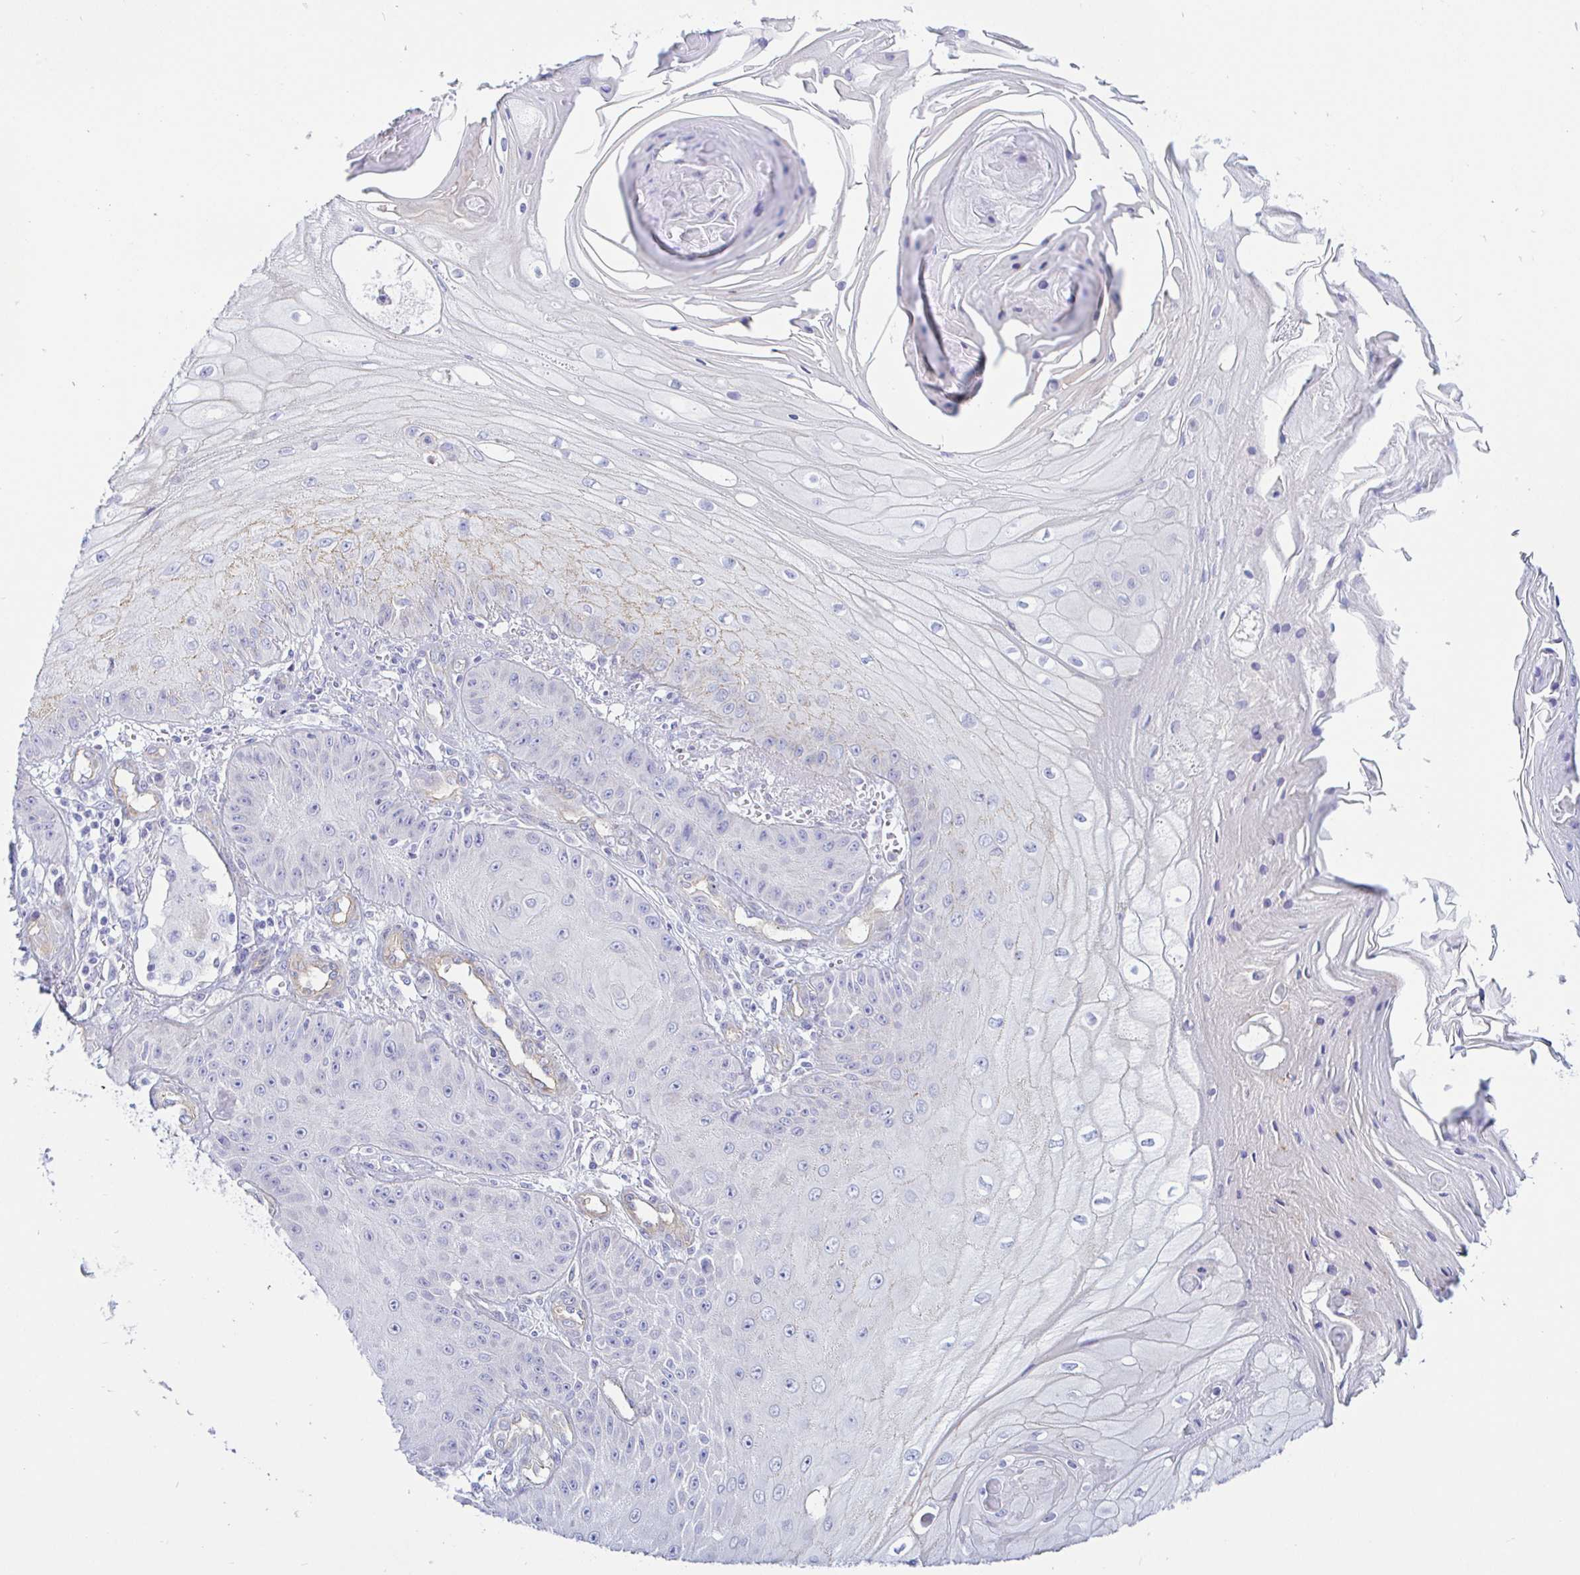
{"staining": {"intensity": "negative", "quantity": "none", "location": "none"}, "tissue": "skin cancer", "cell_type": "Tumor cells", "image_type": "cancer", "snomed": [{"axis": "morphology", "description": "Squamous cell carcinoma, NOS"}, {"axis": "topography", "description": "Skin"}], "caption": "Human skin cancer (squamous cell carcinoma) stained for a protein using immunohistochemistry demonstrates no positivity in tumor cells.", "gene": "ARL4D", "patient": {"sex": "male", "age": 70}}